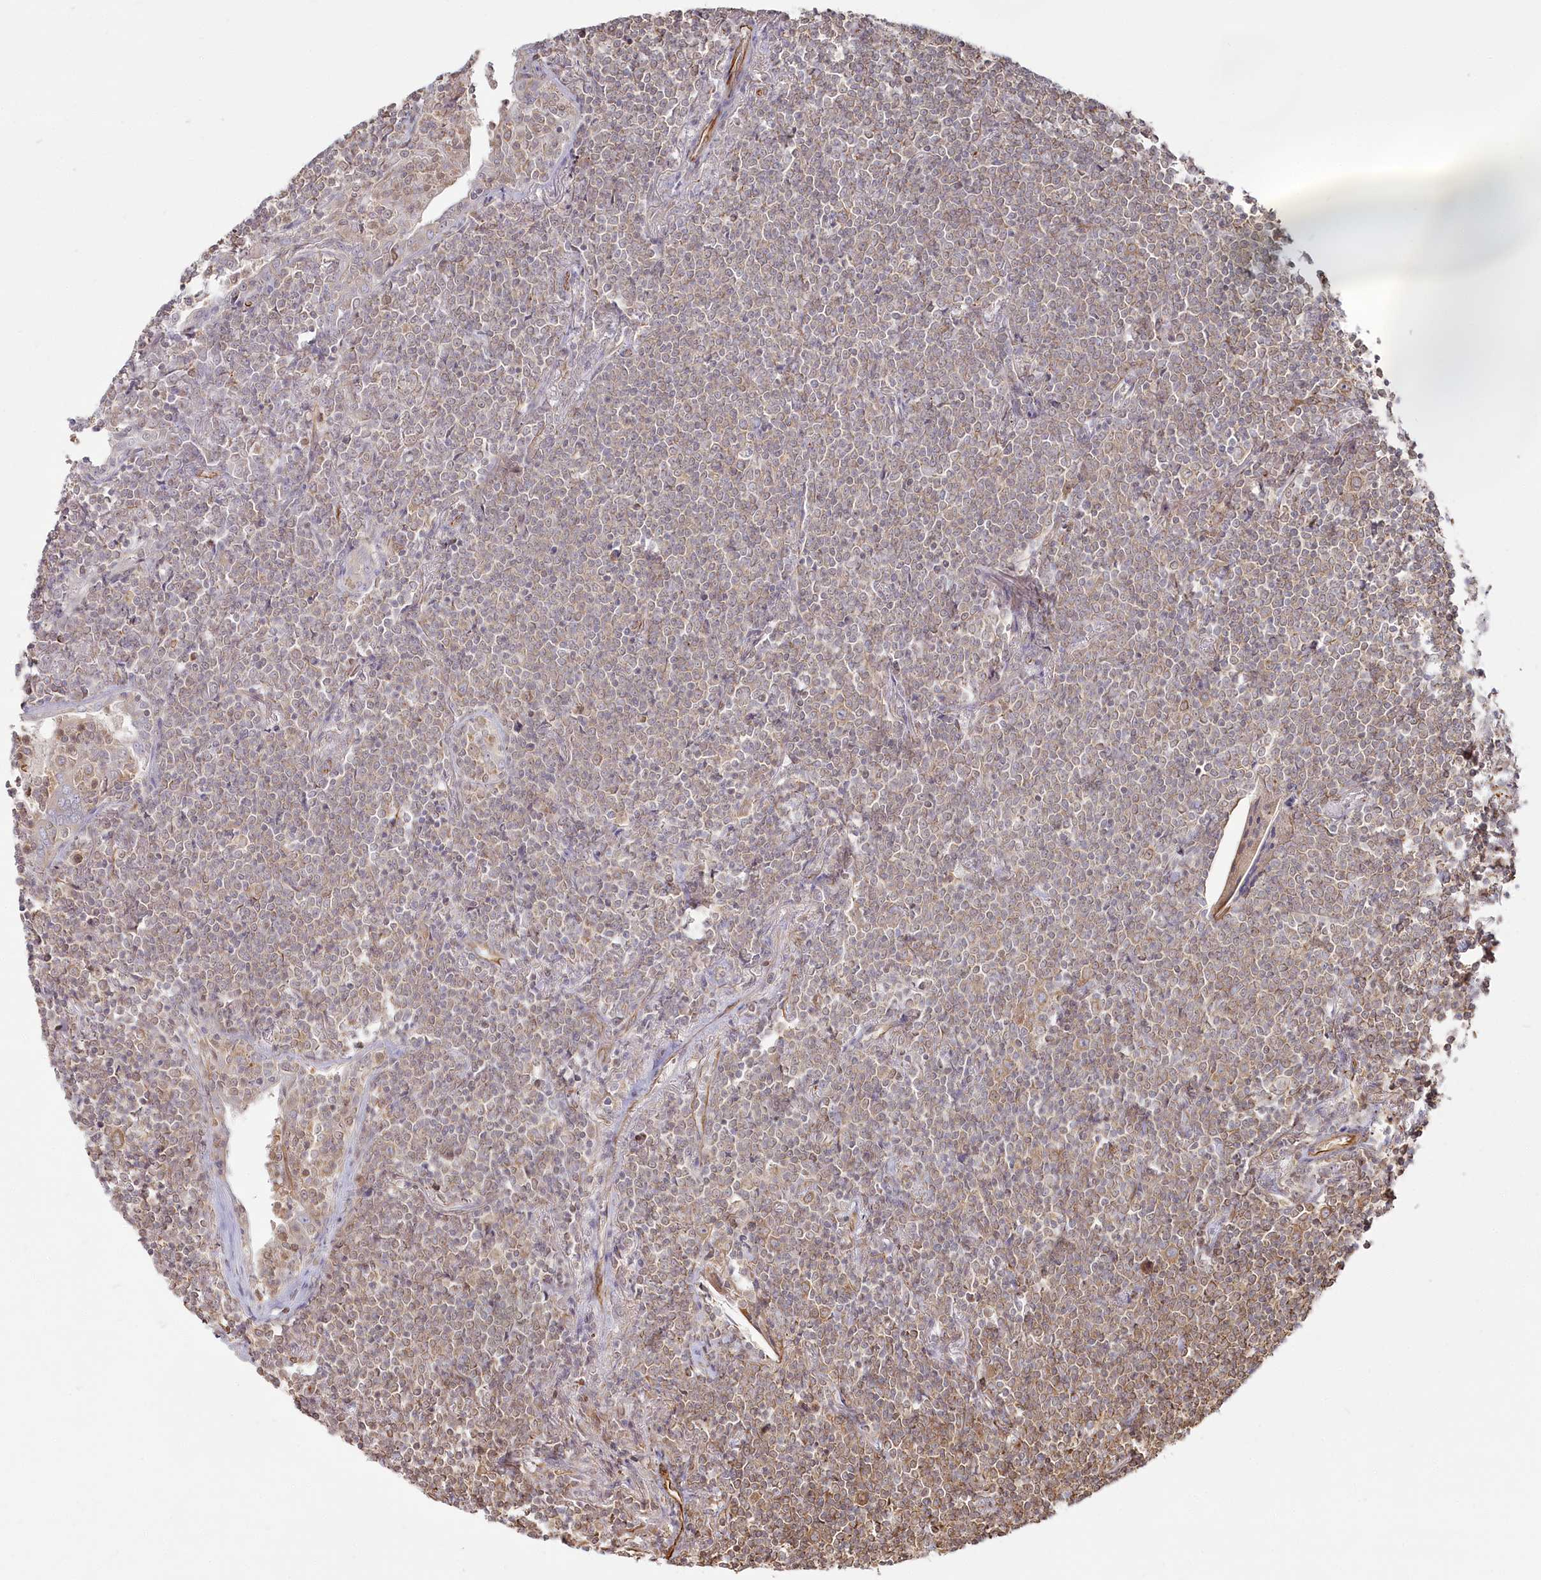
{"staining": {"intensity": "negative", "quantity": "none", "location": "none"}, "tissue": "lymphoma", "cell_type": "Tumor cells", "image_type": "cancer", "snomed": [{"axis": "morphology", "description": "Malignant lymphoma, non-Hodgkin's type, Low grade"}, {"axis": "topography", "description": "Lung"}], "caption": "A histopathology image of human lymphoma is negative for staining in tumor cells.", "gene": "TTC1", "patient": {"sex": "female", "age": 71}}